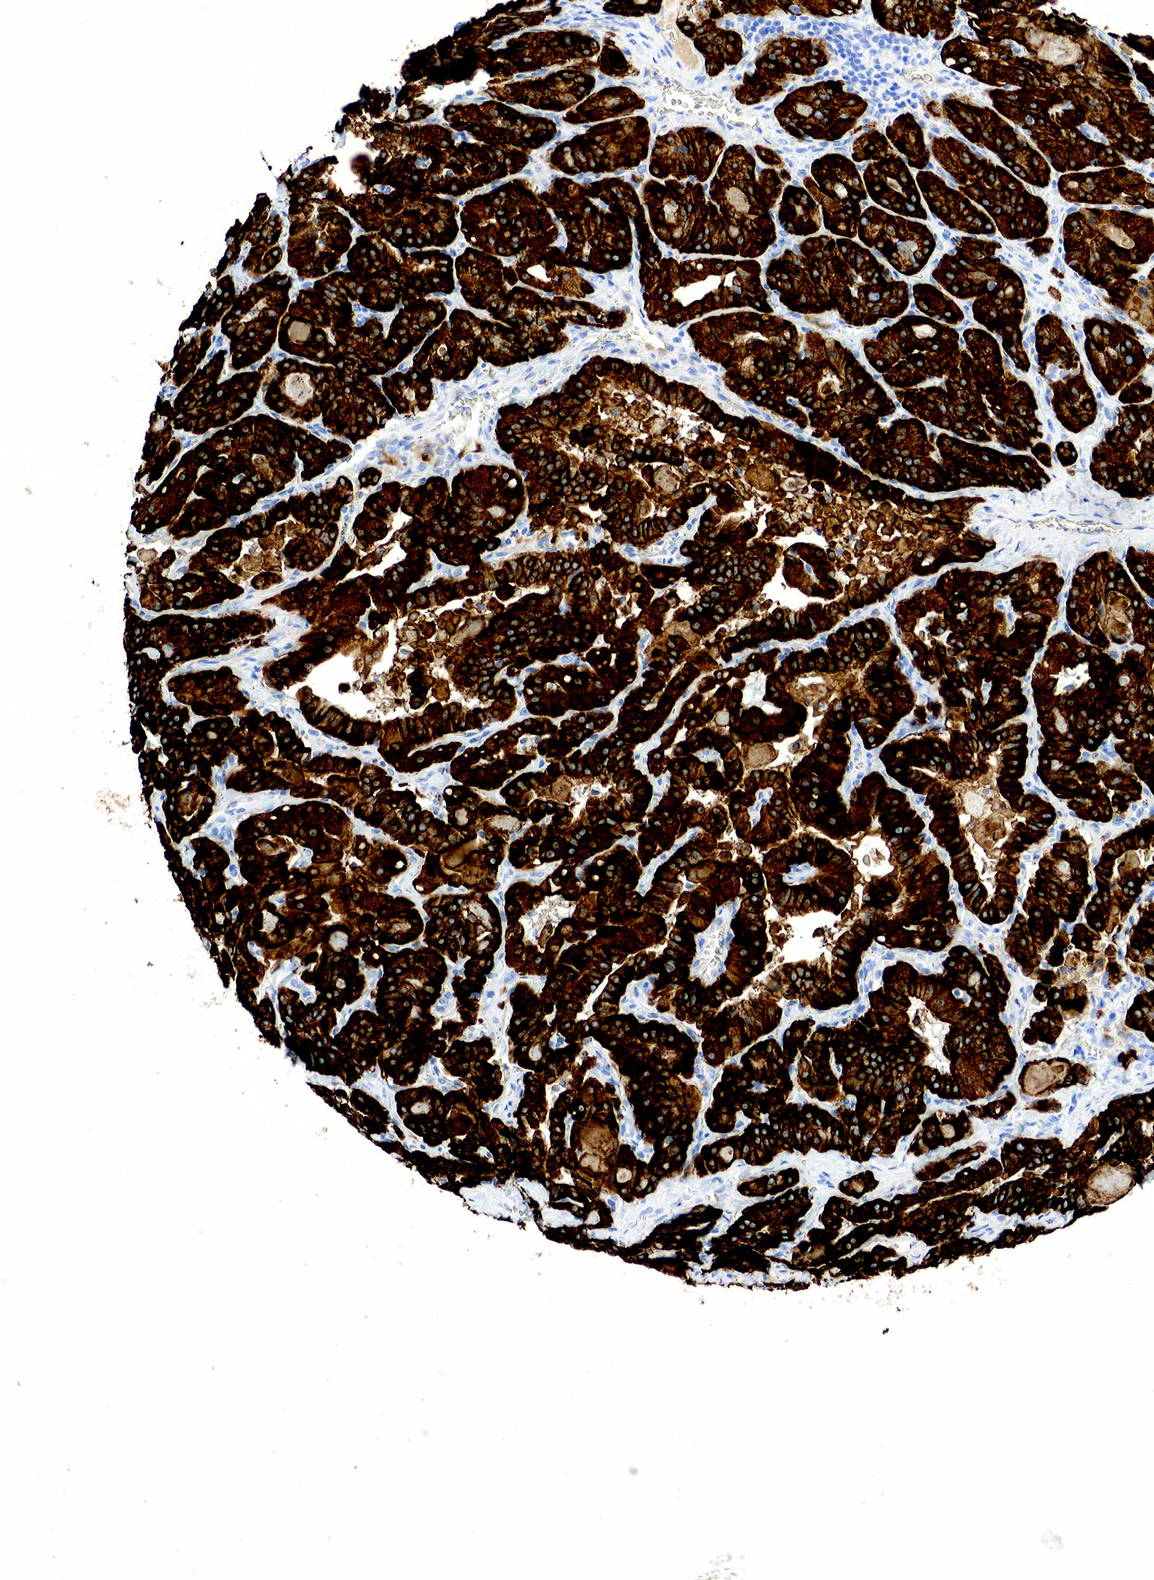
{"staining": {"intensity": "strong", "quantity": ">75%", "location": "cytoplasmic/membranous"}, "tissue": "thyroid cancer", "cell_type": "Tumor cells", "image_type": "cancer", "snomed": [{"axis": "morphology", "description": "Carcinoma, NOS"}, {"axis": "topography", "description": "Thyroid gland"}], "caption": "Immunohistochemistry (IHC) of thyroid carcinoma reveals high levels of strong cytoplasmic/membranous staining in approximately >75% of tumor cells. (DAB (3,3'-diaminobenzidine) IHC, brown staining for protein, blue staining for nuclei).", "gene": "KRT7", "patient": {"sex": "male", "age": 76}}